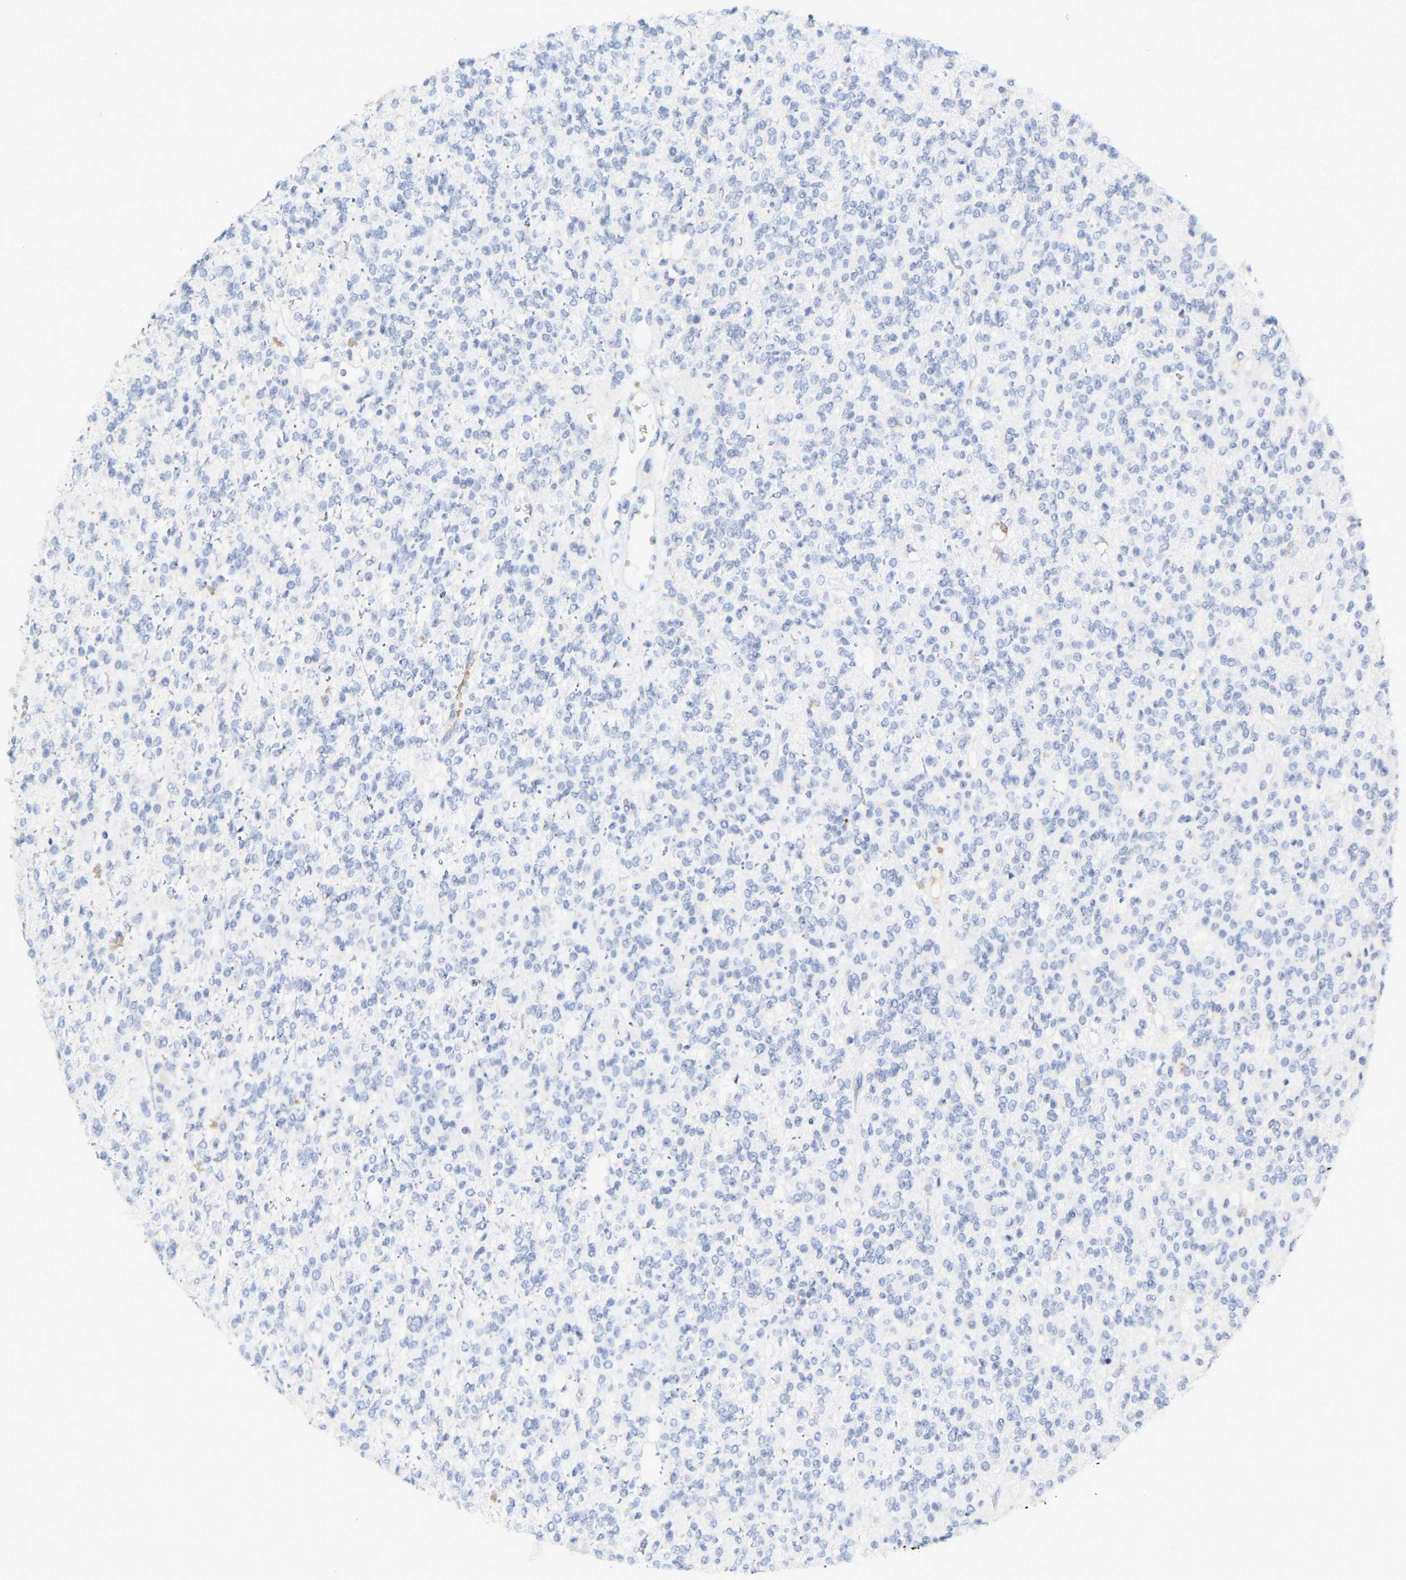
{"staining": {"intensity": "negative", "quantity": "none", "location": "none"}, "tissue": "glioma", "cell_type": "Tumor cells", "image_type": "cancer", "snomed": [{"axis": "morphology", "description": "Glioma, malignant, High grade"}, {"axis": "topography", "description": "Brain"}], "caption": "The histopathology image demonstrates no significant staining in tumor cells of glioma.", "gene": "GNAS", "patient": {"sex": "male", "age": 34}}